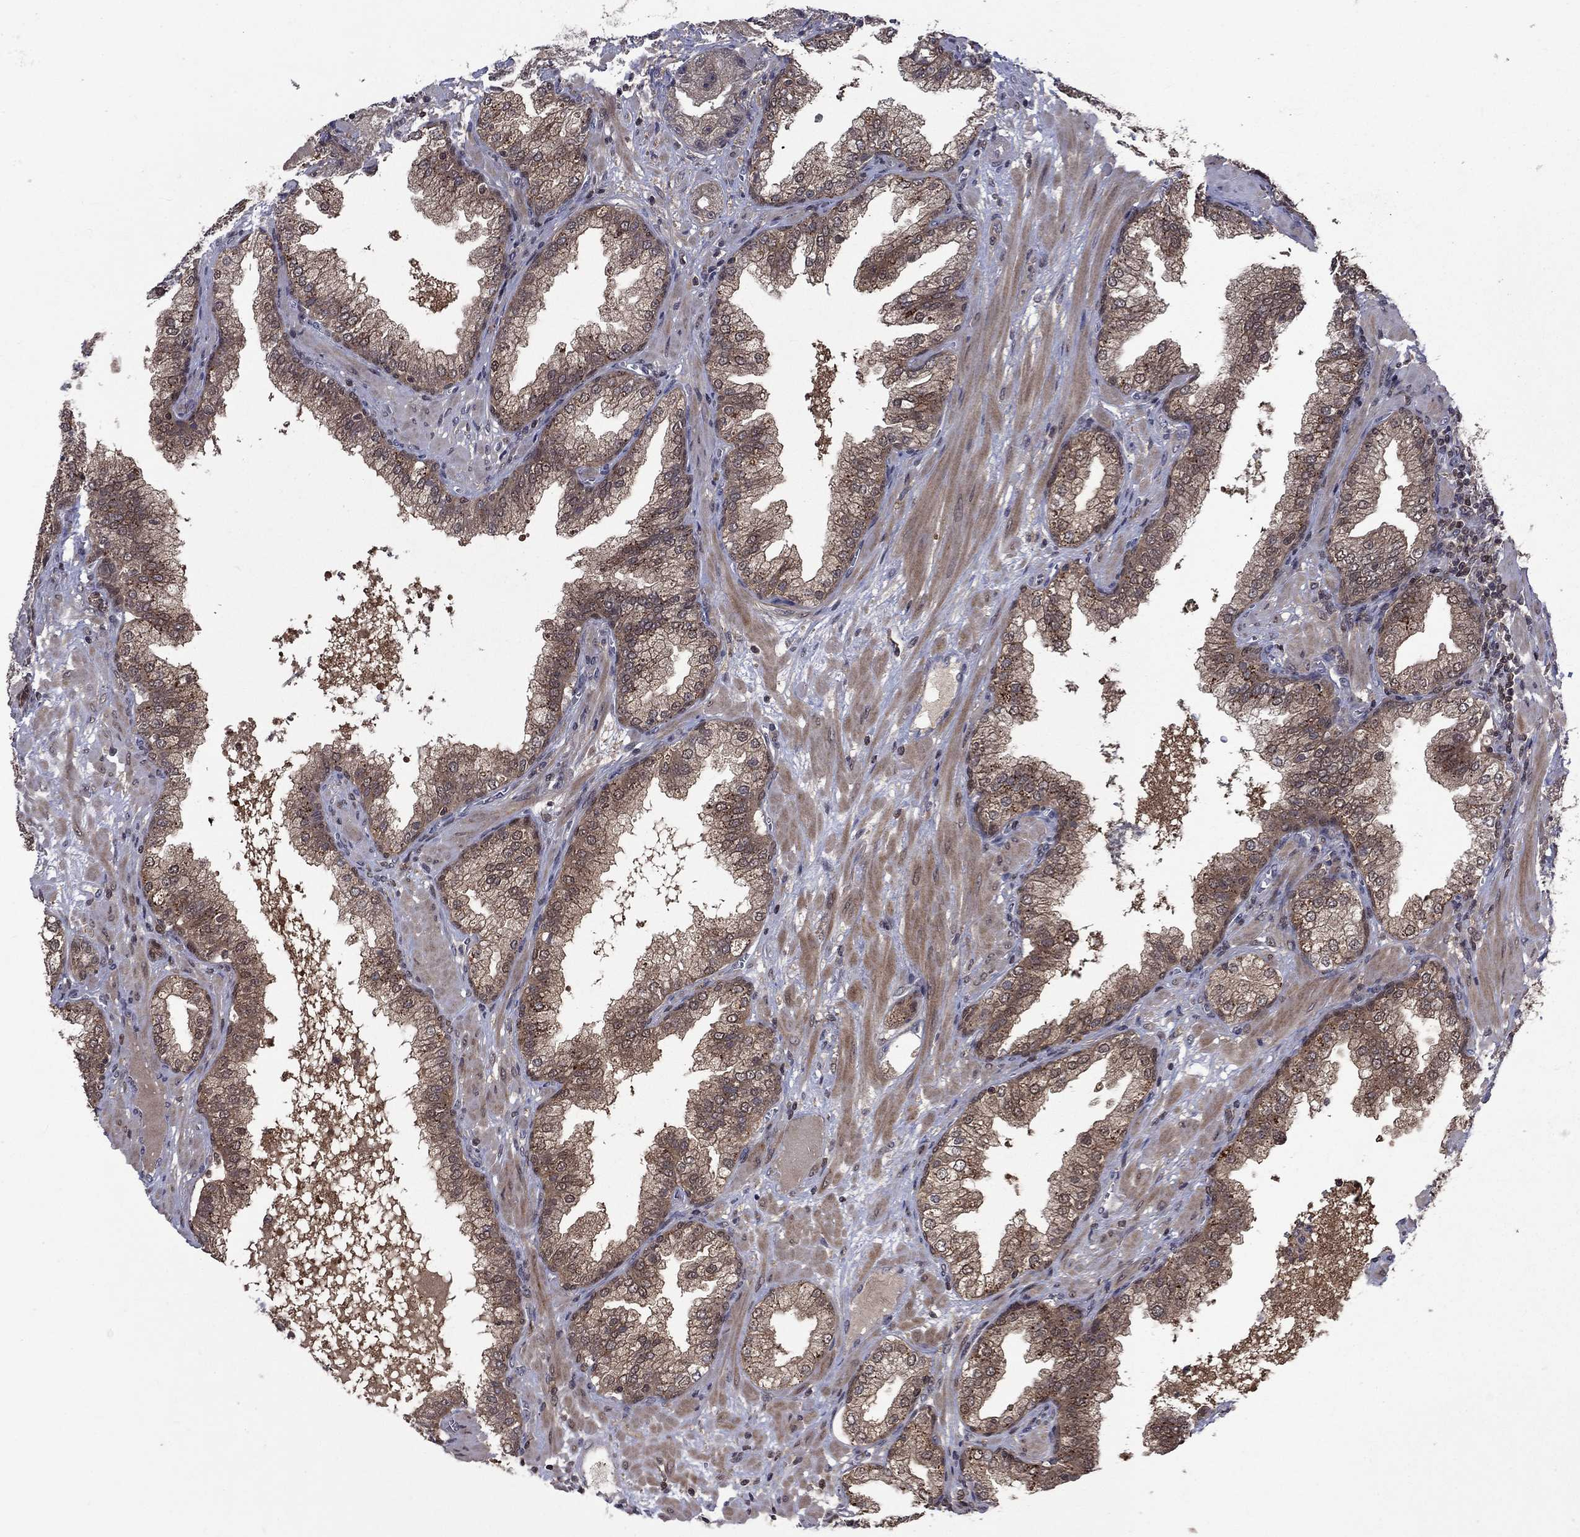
{"staining": {"intensity": "moderate", "quantity": ">75%", "location": "cytoplasmic/membranous"}, "tissue": "prostate cancer", "cell_type": "Tumor cells", "image_type": "cancer", "snomed": [{"axis": "morphology", "description": "Adenocarcinoma, Low grade"}, {"axis": "topography", "description": "Prostate"}], "caption": "Prostate cancer stained with immunohistochemistry (IHC) reveals moderate cytoplasmic/membranous positivity in approximately >75% of tumor cells. The staining was performed using DAB (3,3'-diaminobenzidine), with brown indicating positive protein expression. Nuclei are stained blue with hematoxylin.", "gene": "IAH1", "patient": {"sex": "male", "age": 62}}